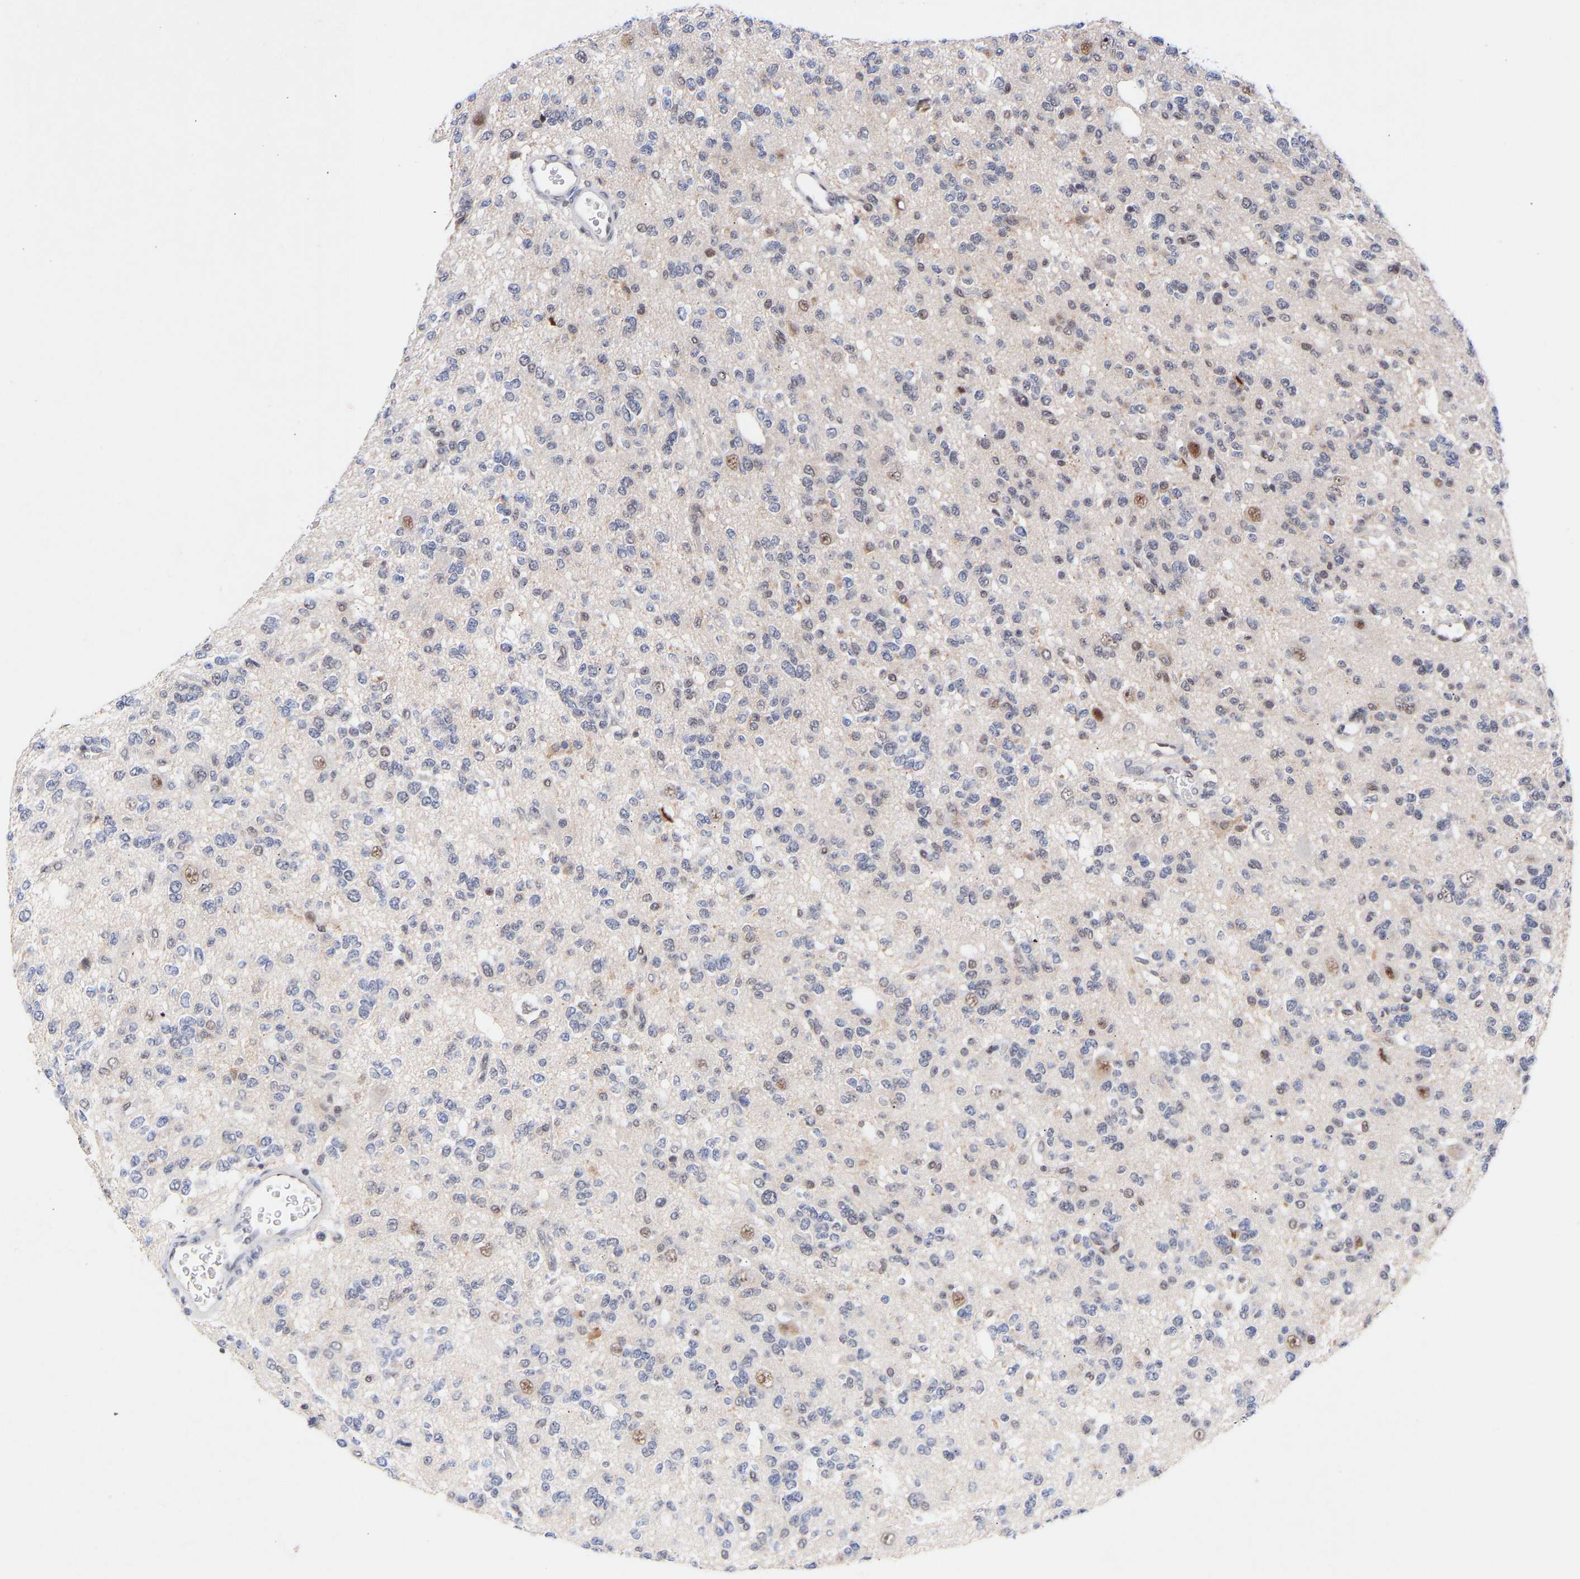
{"staining": {"intensity": "negative", "quantity": "none", "location": "none"}, "tissue": "glioma", "cell_type": "Tumor cells", "image_type": "cancer", "snomed": [{"axis": "morphology", "description": "Glioma, malignant, Low grade"}, {"axis": "topography", "description": "Brain"}], "caption": "IHC photomicrograph of human malignant glioma (low-grade) stained for a protein (brown), which exhibits no expression in tumor cells.", "gene": "RBM15", "patient": {"sex": "male", "age": 38}}